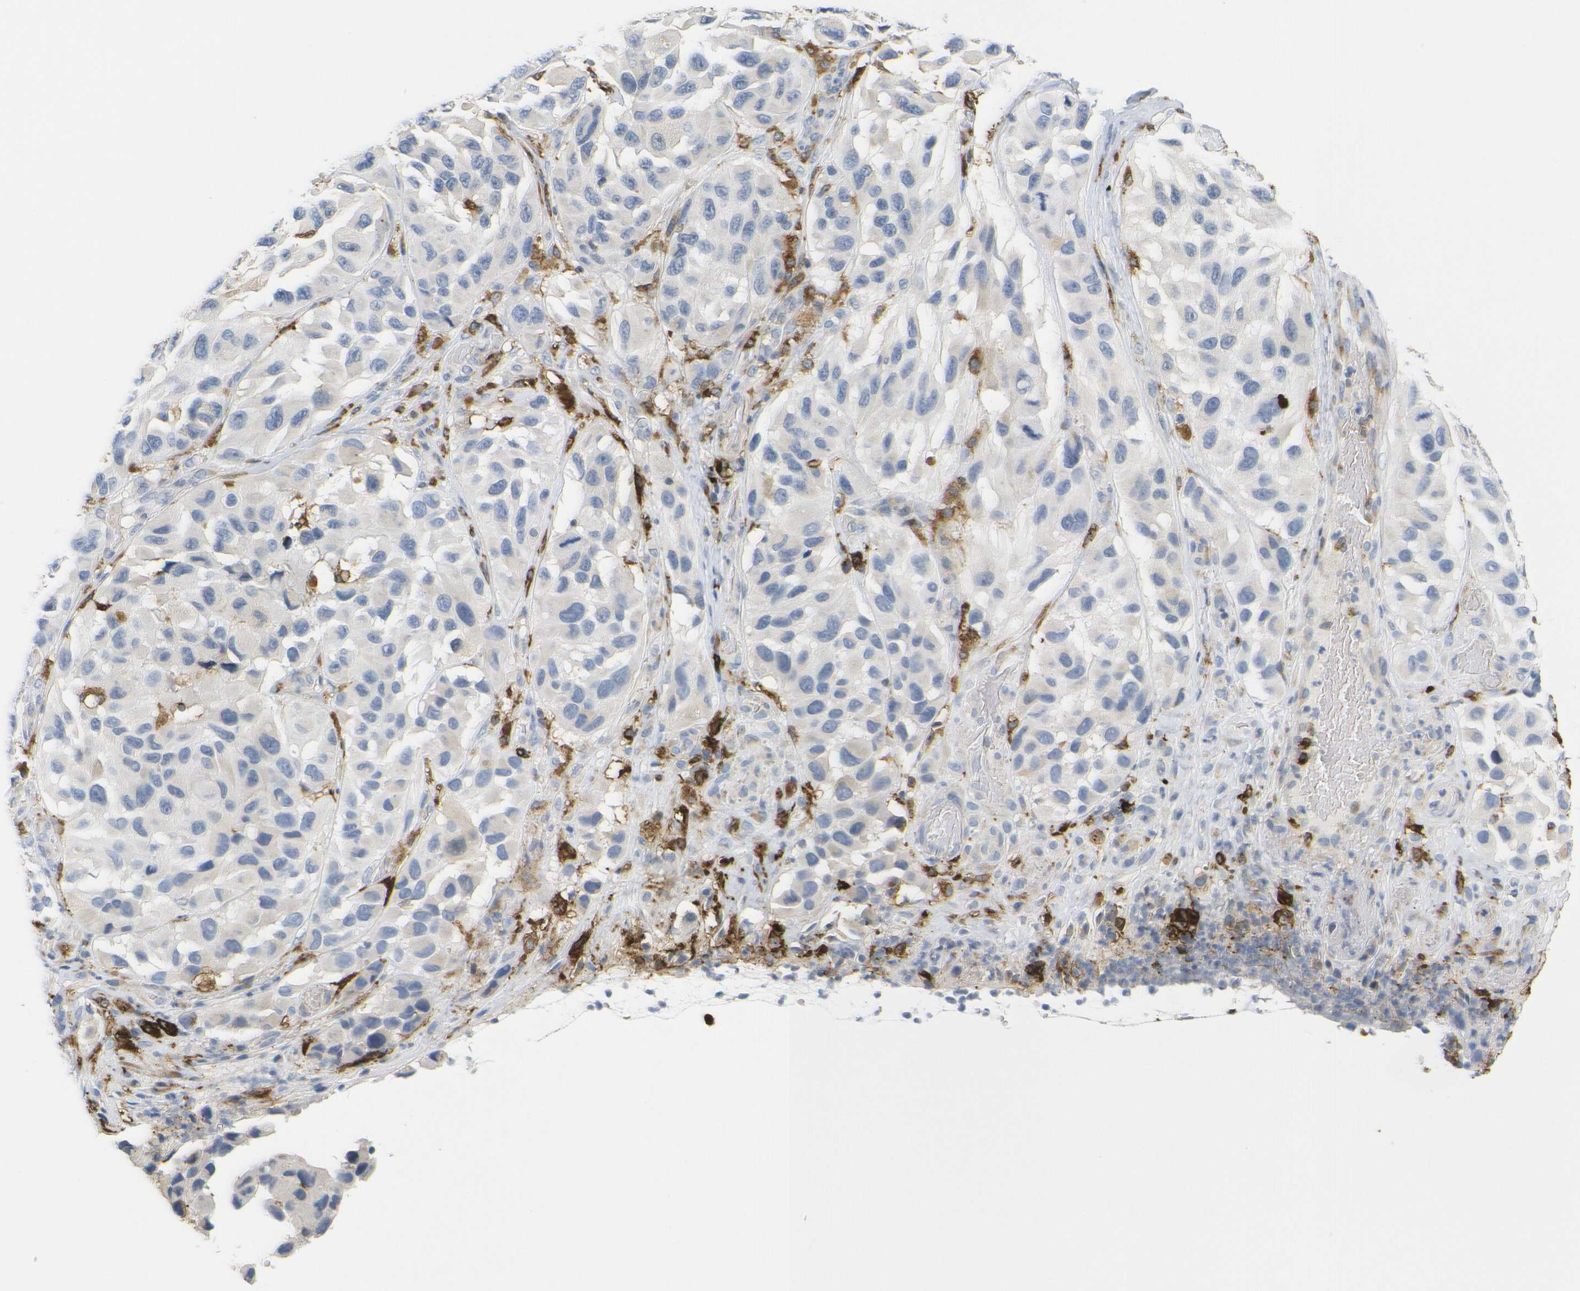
{"staining": {"intensity": "negative", "quantity": "none", "location": "none"}, "tissue": "melanoma", "cell_type": "Tumor cells", "image_type": "cancer", "snomed": [{"axis": "morphology", "description": "Malignant melanoma, NOS"}, {"axis": "topography", "description": "Skin"}], "caption": "Immunohistochemical staining of melanoma shows no significant staining in tumor cells.", "gene": "HLA-DQB1", "patient": {"sex": "female", "age": 73}}